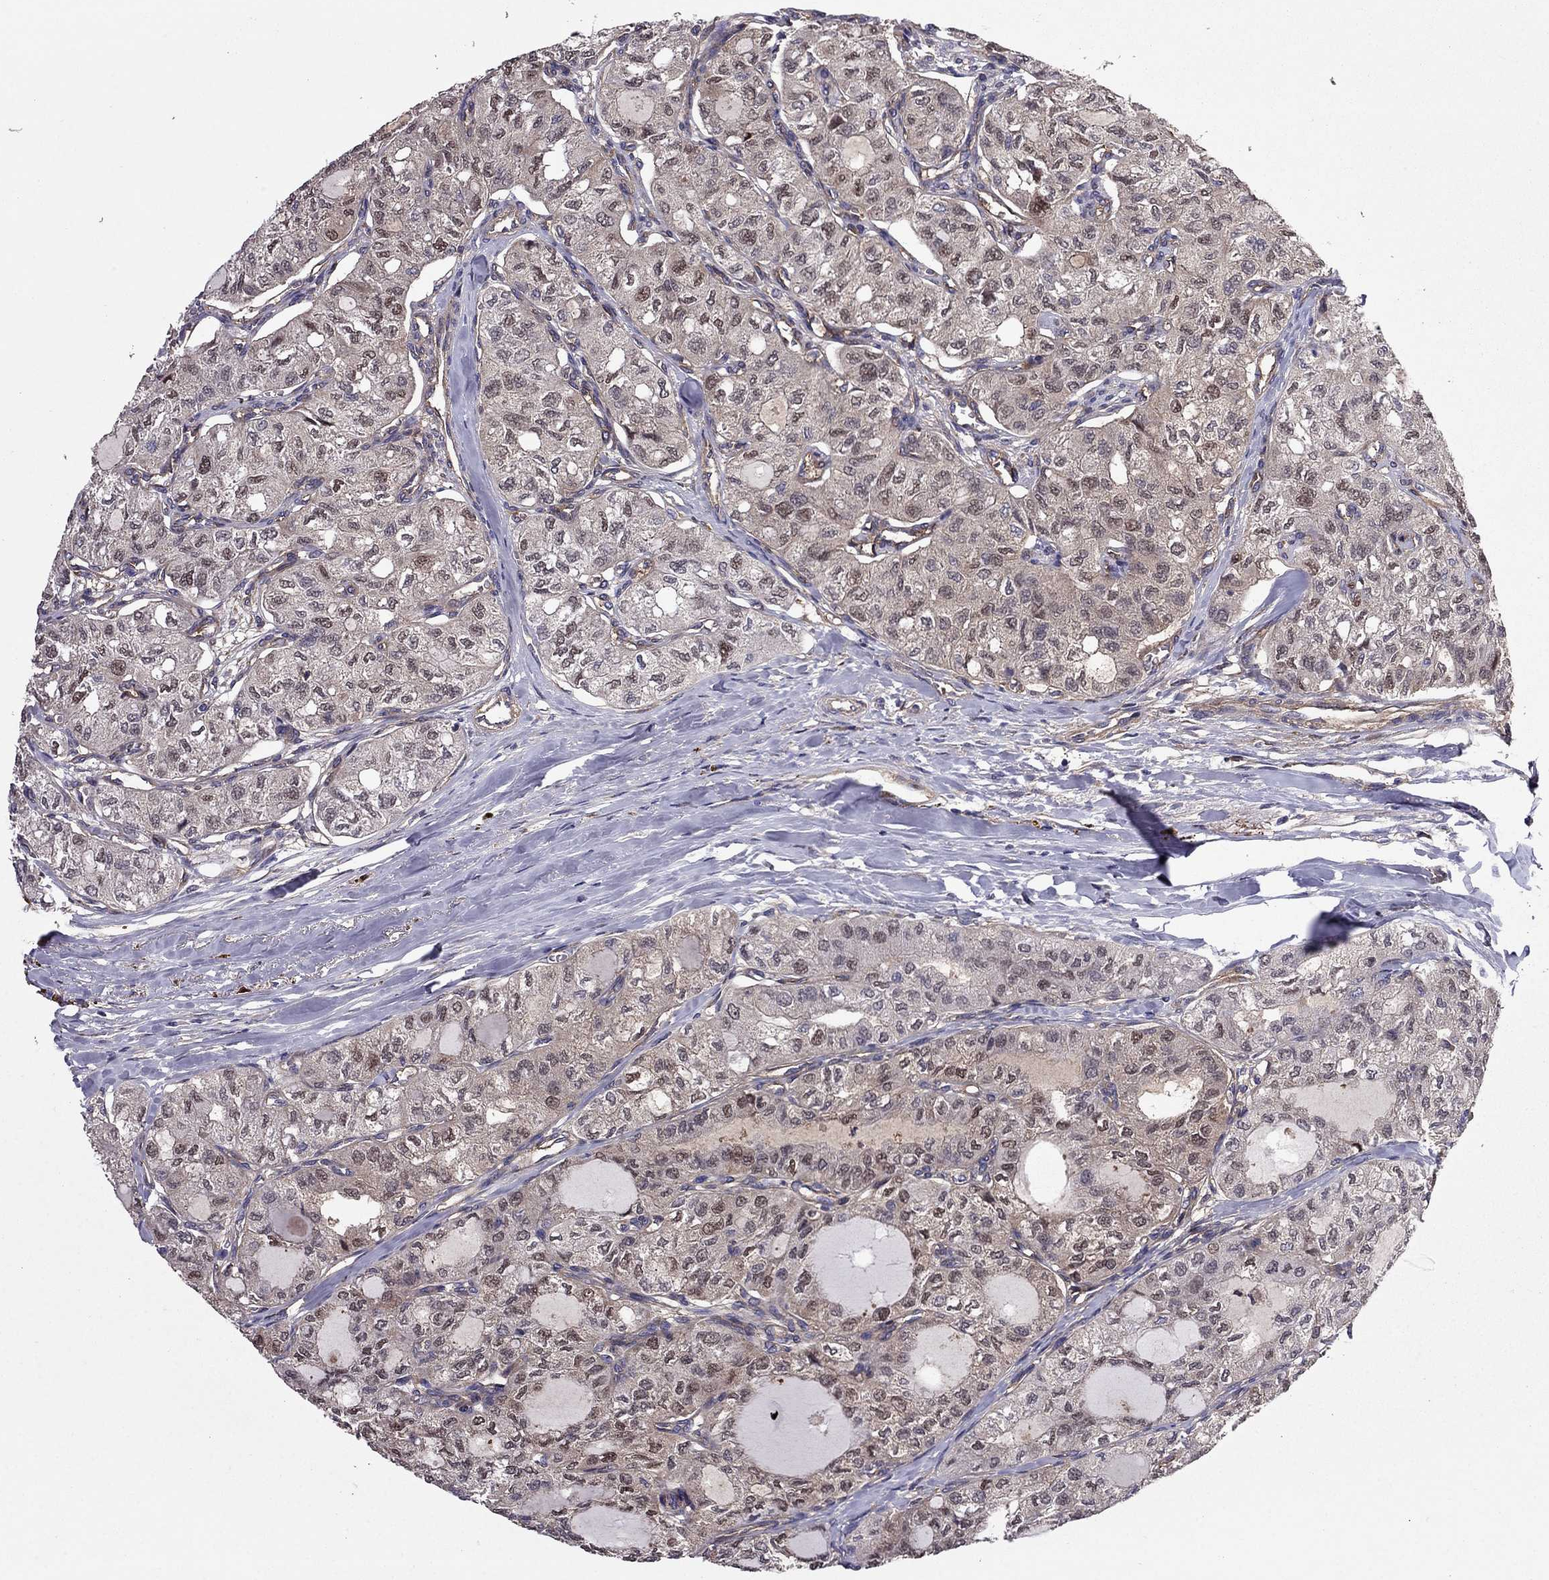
{"staining": {"intensity": "weak", "quantity": ">75%", "location": "cytoplasmic/membranous"}, "tissue": "thyroid cancer", "cell_type": "Tumor cells", "image_type": "cancer", "snomed": [{"axis": "morphology", "description": "Follicular adenoma carcinoma, NOS"}, {"axis": "topography", "description": "Thyroid gland"}], "caption": "DAB immunohistochemical staining of human thyroid cancer (follicular adenoma carcinoma) reveals weak cytoplasmic/membranous protein staining in approximately >75% of tumor cells.", "gene": "ITGB1", "patient": {"sex": "male", "age": 75}}